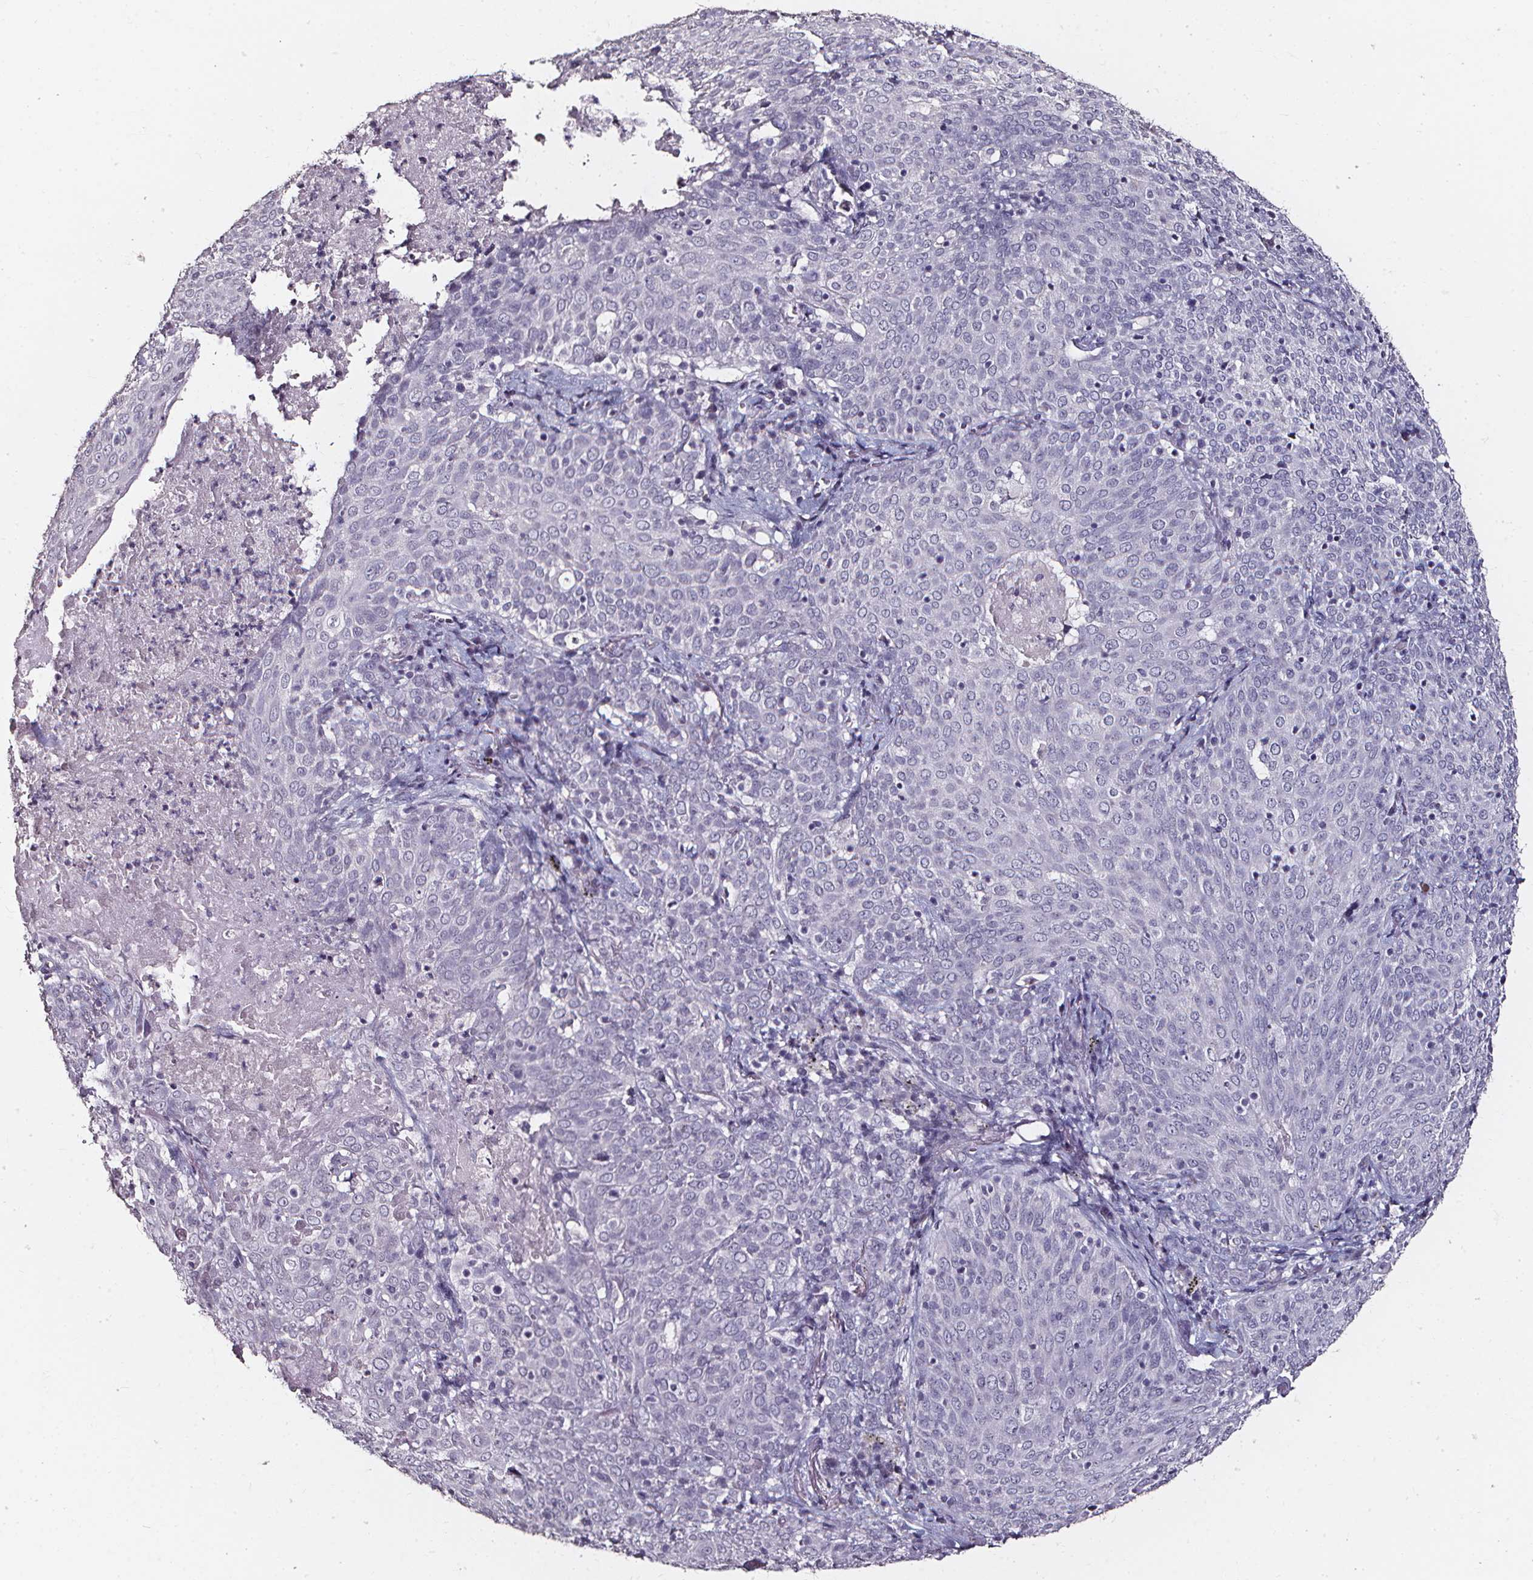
{"staining": {"intensity": "negative", "quantity": "none", "location": "none"}, "tissue": "lung cancer", "cell_type": "Tumor cells", "image_type": "cancer", "snomed": [{"axis": "morphology", "description": "Squamous cell carcinoma, NOS"}, {"axis": "topography", "description": "Lung"}], "caption": "High power microscopy histopathology image of an immunohistochemistry image of lung cancer, revealing no significant expression in tumor cells. Brightfield microscopy of immunohistochemistry (IHC) stained with DAB (3,3'-diaminobenzidine) (brown) and hematoxylin (blue), captured at high magnification.", "gene": "DEFA5", "patient": {"sex": "male", "age": 82}}